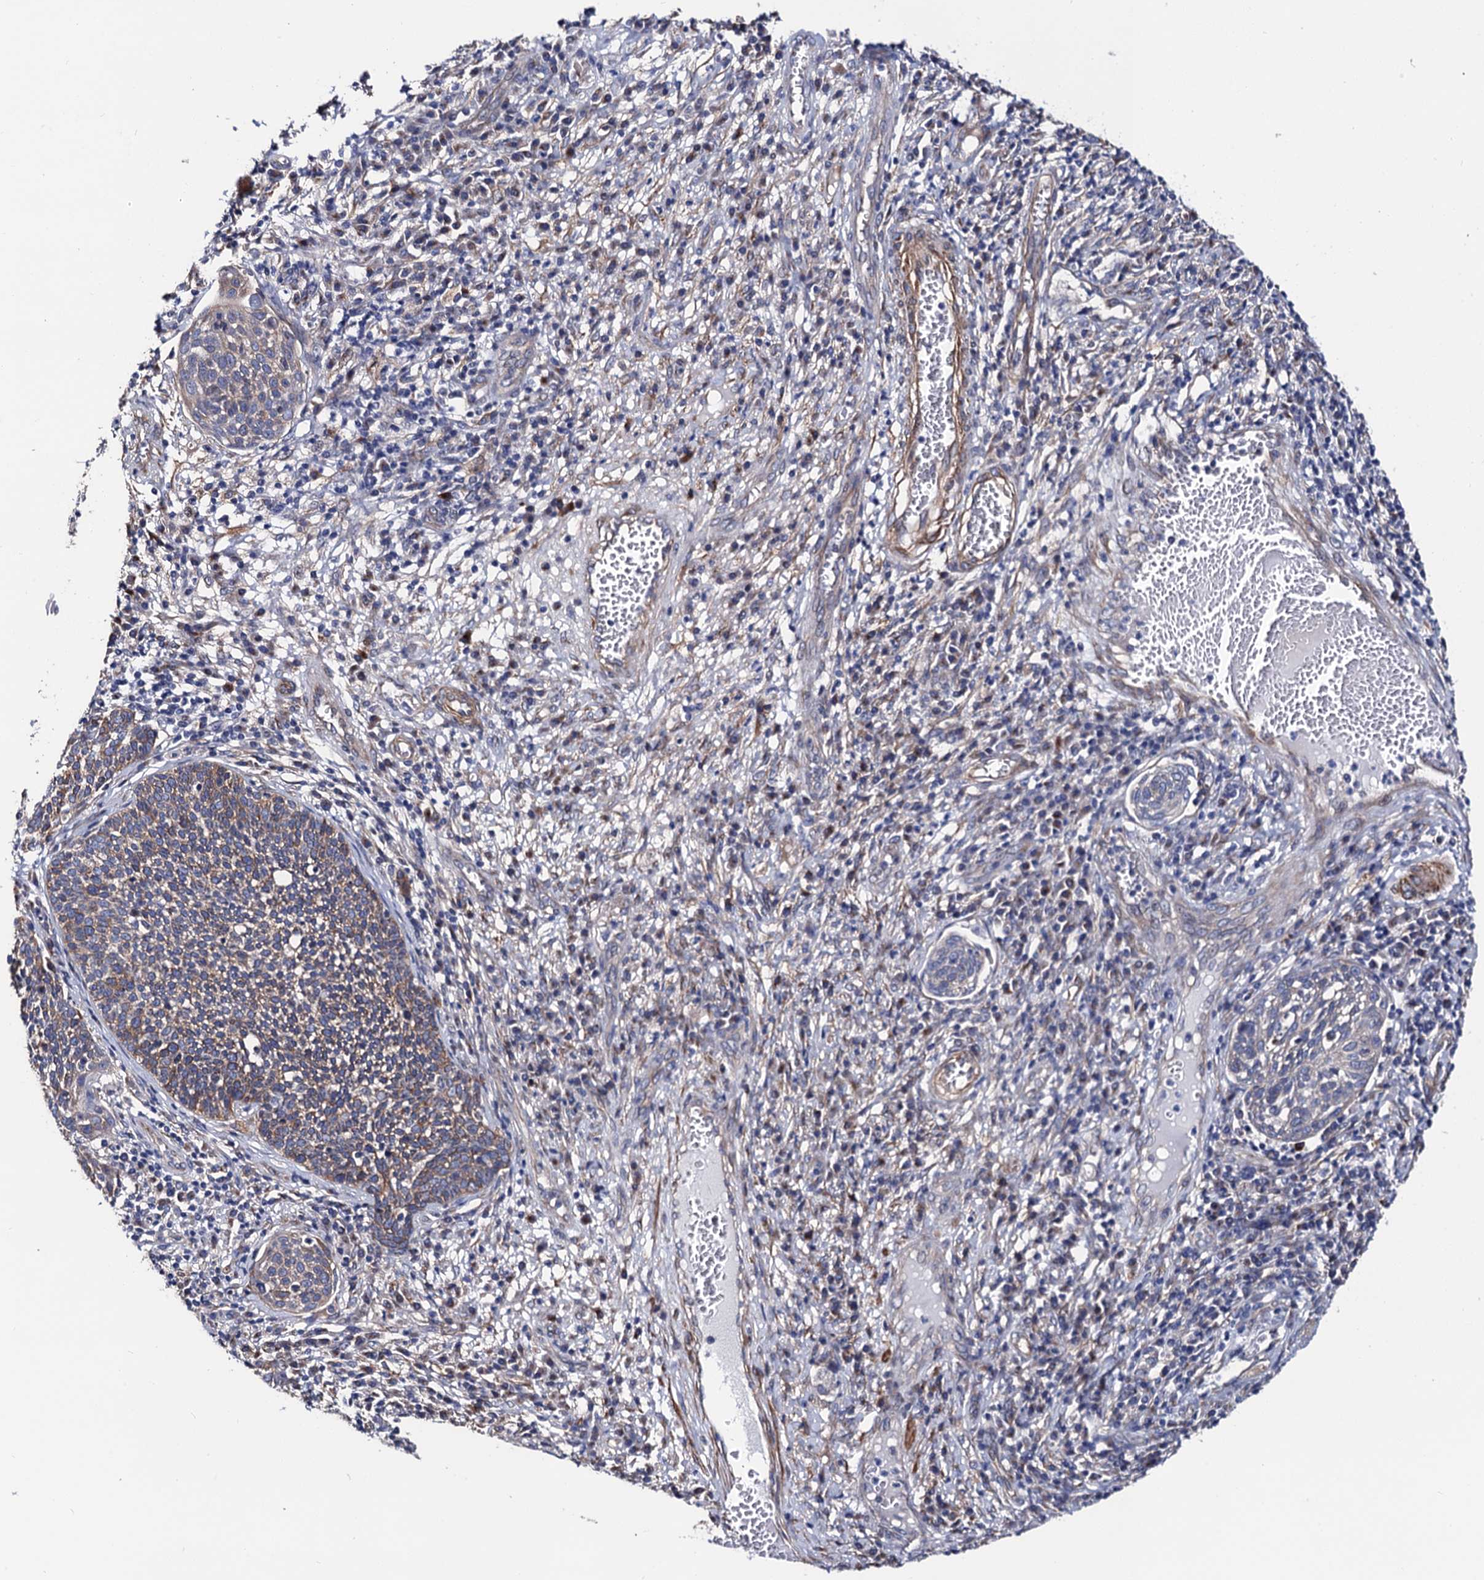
{"staining": {"intensity": "weak", "quantity": "25%-75%", "location": "cytoplasmic/membranous"}, "tissue": "cervical cancer", "cell_type": "Tumor cells", "image_type": "cancer", "snomed": [{"axis": "morphology", "description": "Squamous cell carcinoma, NOS"}, {"axis": "topography", "description": "Cervix"}], "caption": "A low amount of weak cytoplasmic/membranous expression is identified in about 25%-75% of tumor cells in cervical cancer (squamous cell carcinoma) tissue.", "gene": "ZDHHC18", "patient": {"sex": "female", "age": 34}}